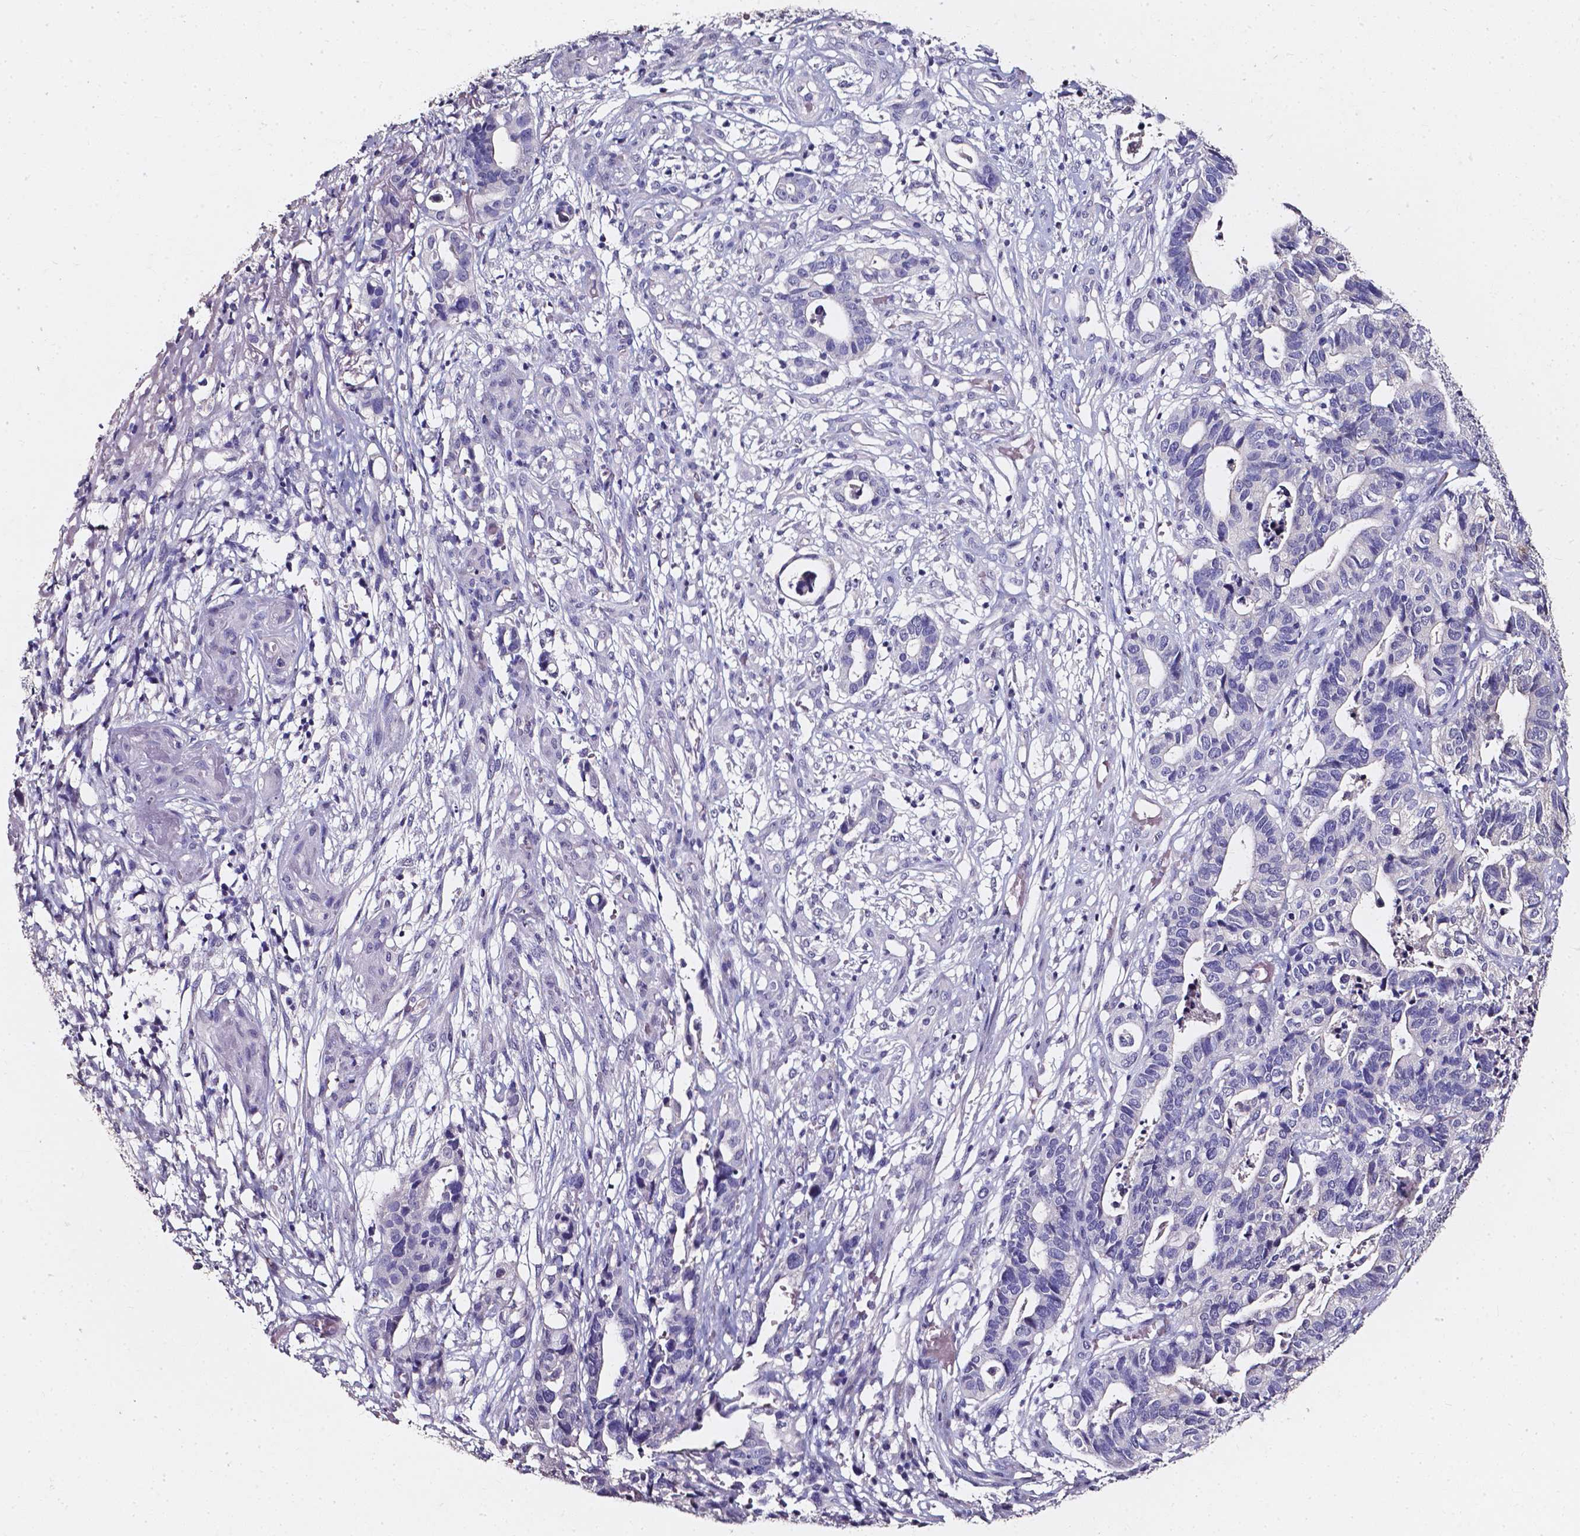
{"staining": {"intensity": "negative", "quantity": "none", "location": "none"}, "tissue": "stomach cancer", "cell_type": "Tumor cells", "image_type": "cancer", "snomed": [{"axis": "morphology", "description": "Adenocarcinoma, NOS"}, {"axis": "topography", "description": "Stomach, upper"}], "caption": "Tumor cells show no significant protein staining in adenocarcinoma (stomach). Nuclei are stained in blue.", "gene": "AKR1B10", "patient": {"sex": "female", "age": 67}}